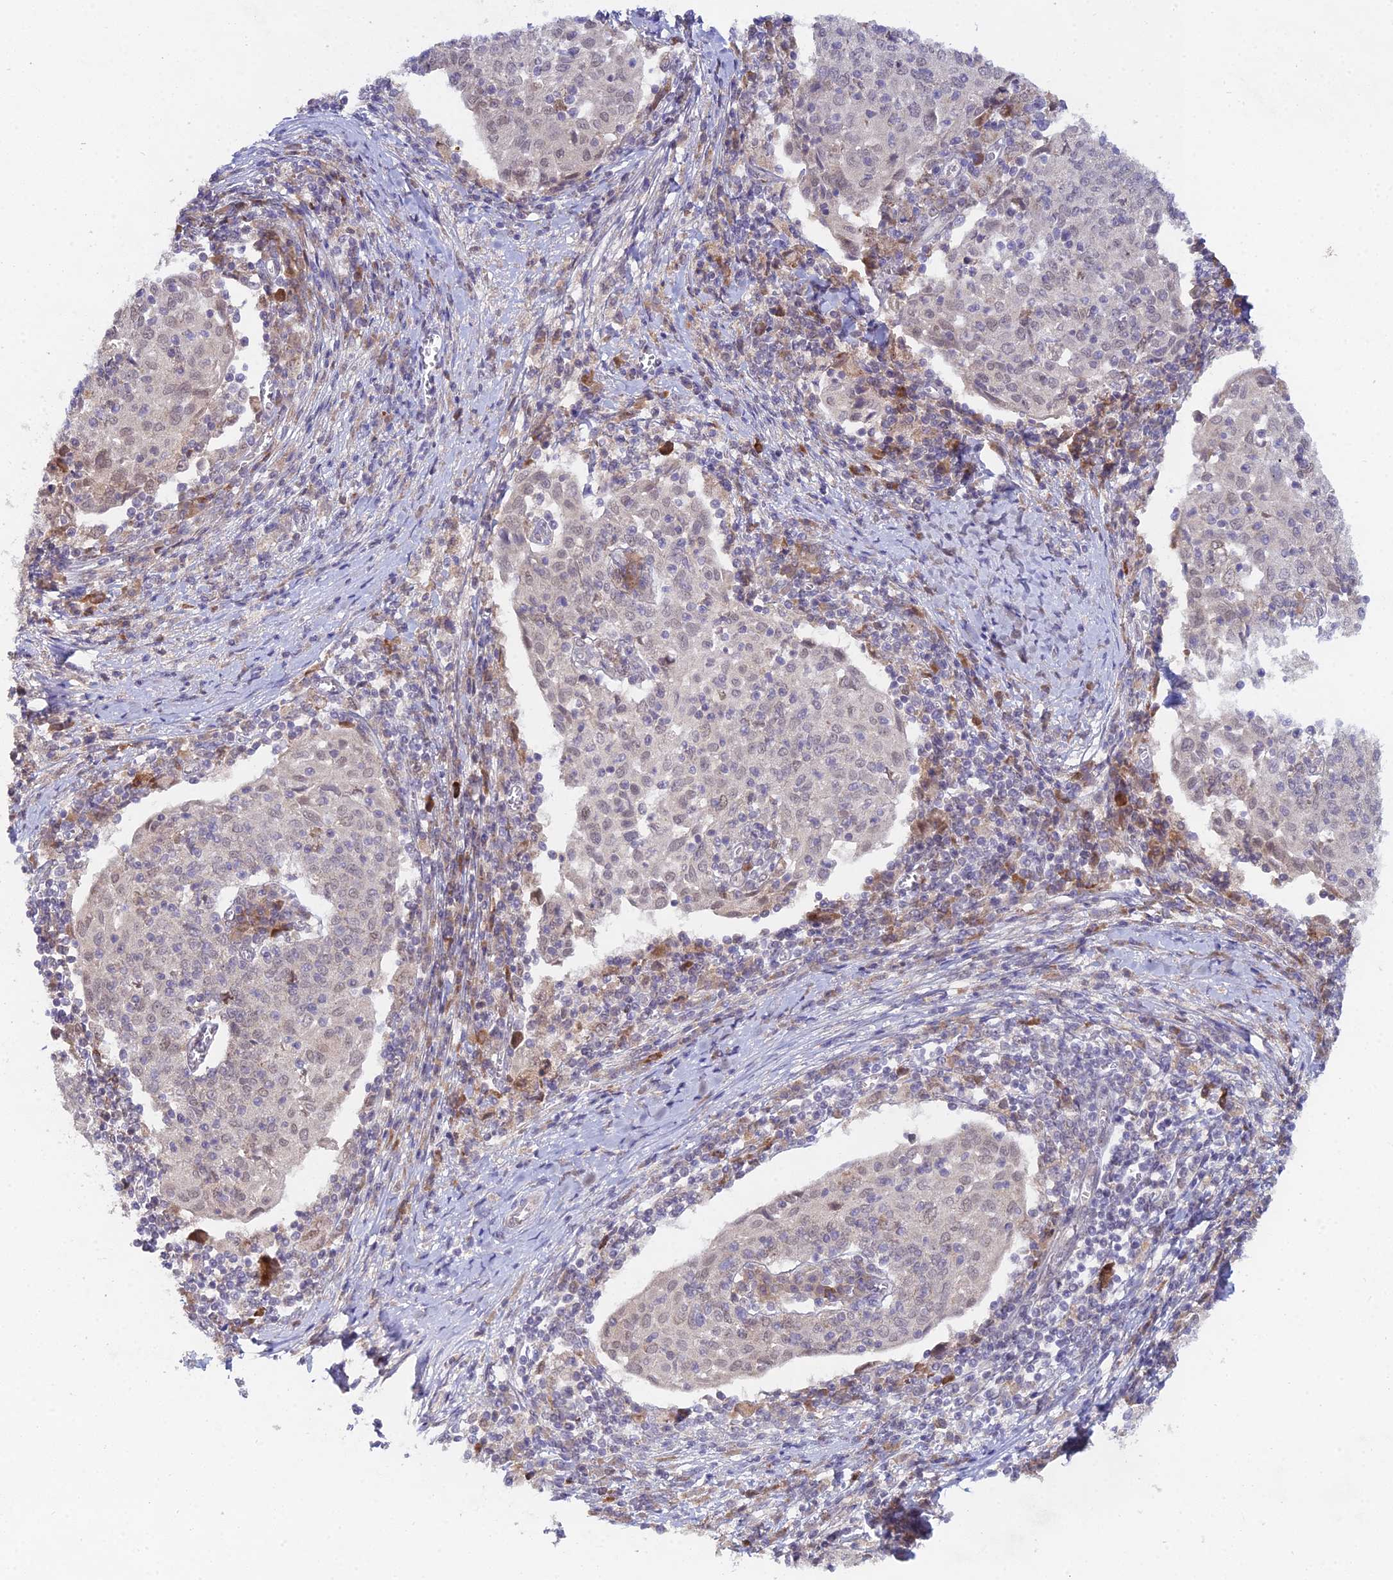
{"staining": {"intensity": "weak", "quantity": "25%-75%", "location": "nuclear"}, "tissue": "cervical cancer", "cell_type": "Tumor cells", "image_type": "cancer", "snomed": [{"axis": "morphology", "description": "Squamous cell carcinoma, NOS"}, {"axis": "topography", "description": "Cervix"}], "caption": "Cervical cancer (squamous cell carcinoma) was stained to show a protein in brown. There is low levels of weak nuclear positivity in about 25%-75% of tumor cells.", "gene": "WDR43", "patient": {"sex": "female", "age": 52}}